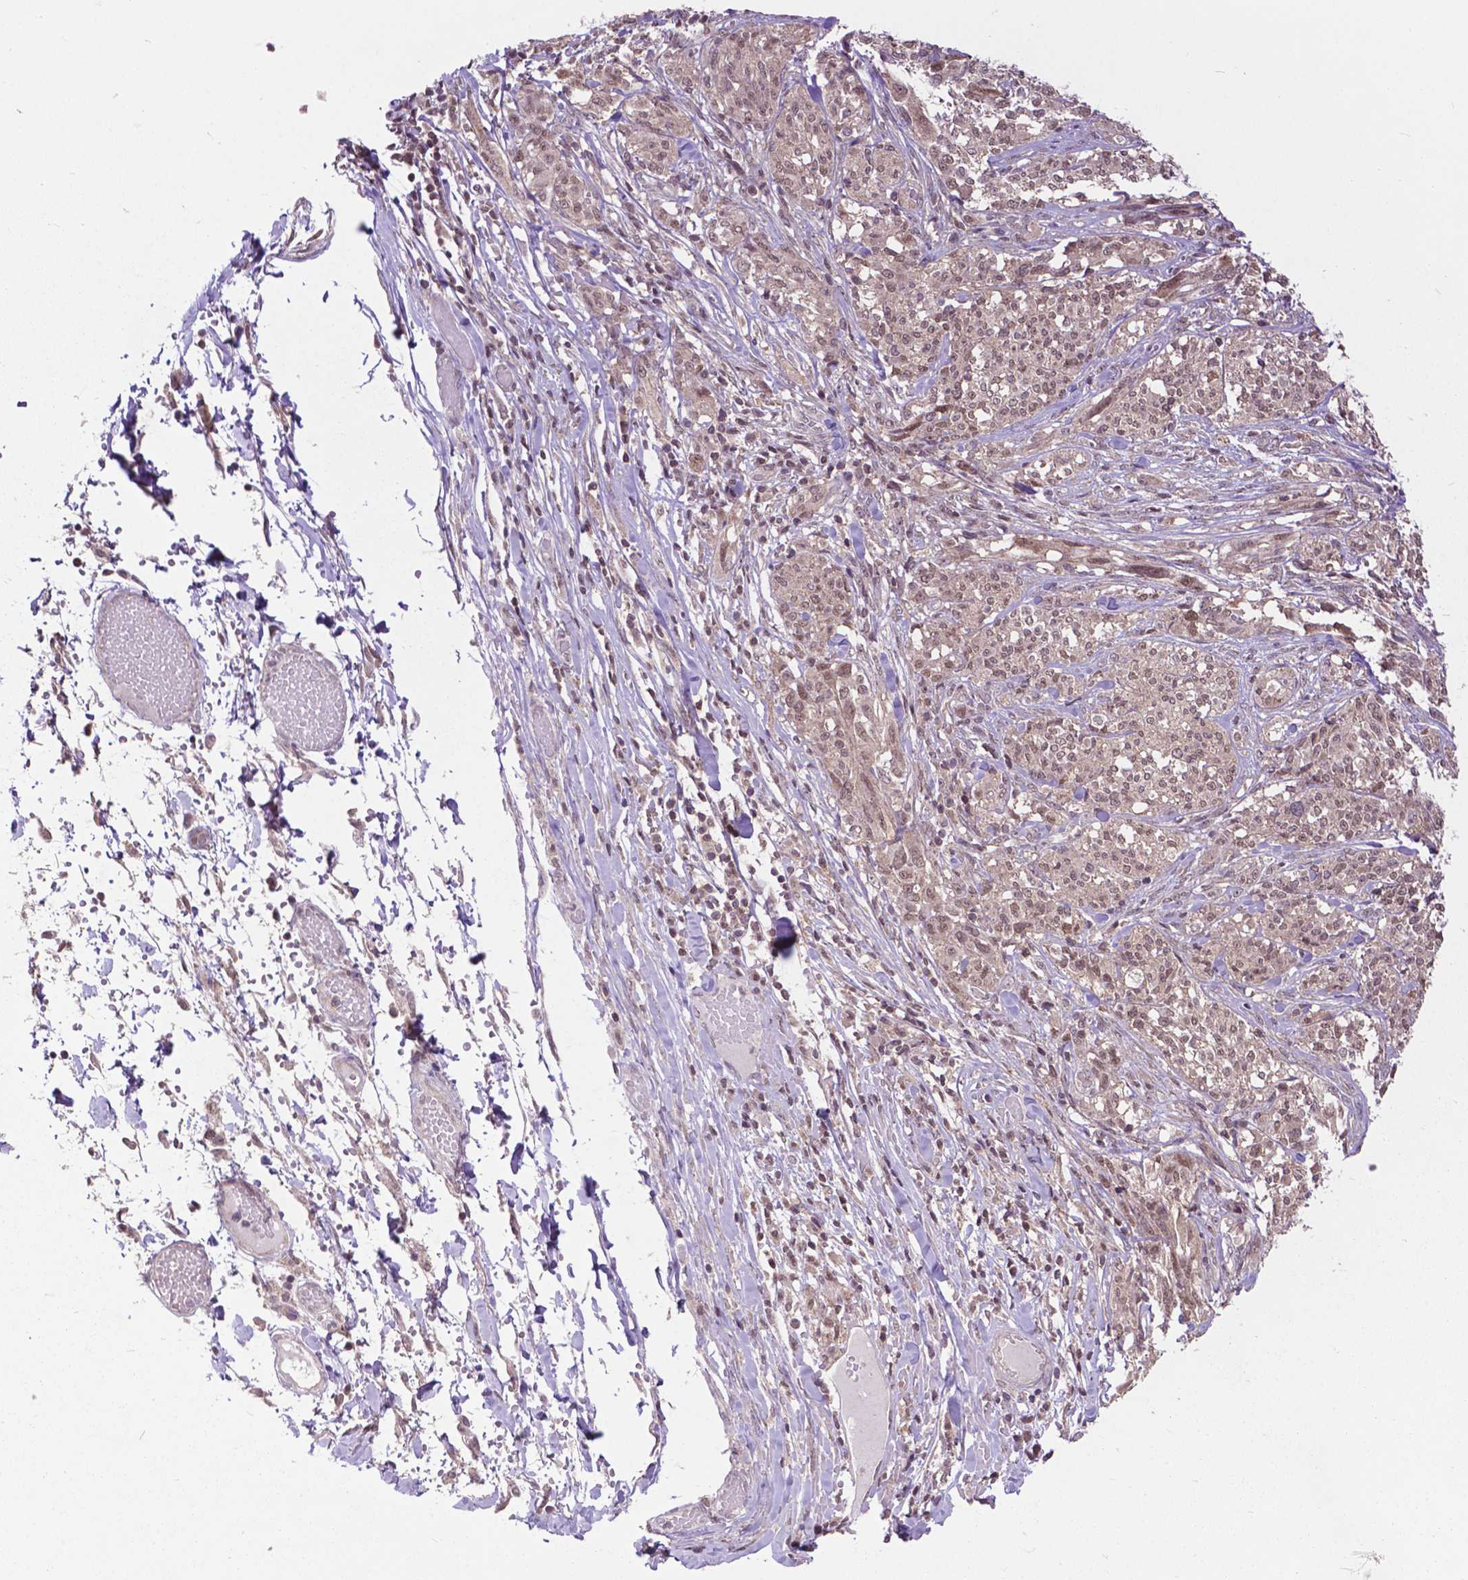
{"staining": {"intensity": "weak", "quantity": ">75%", "location": "nuclear"}, "tissue": "melanoma", "cell_type": "Tumor cells", "image_type": "cancer", "snomed": [{"axis": "morphology", "description": "Malignant melanoma, NOS"}, {"axis": "topography", "description": "Skin"}], "caption": "A brown stain highlights weak nuclear expression of a protein in human malignant melanoma tumor cells.", "gene": "OTUB1", "patient": {"sex": "female", "age": 91}}